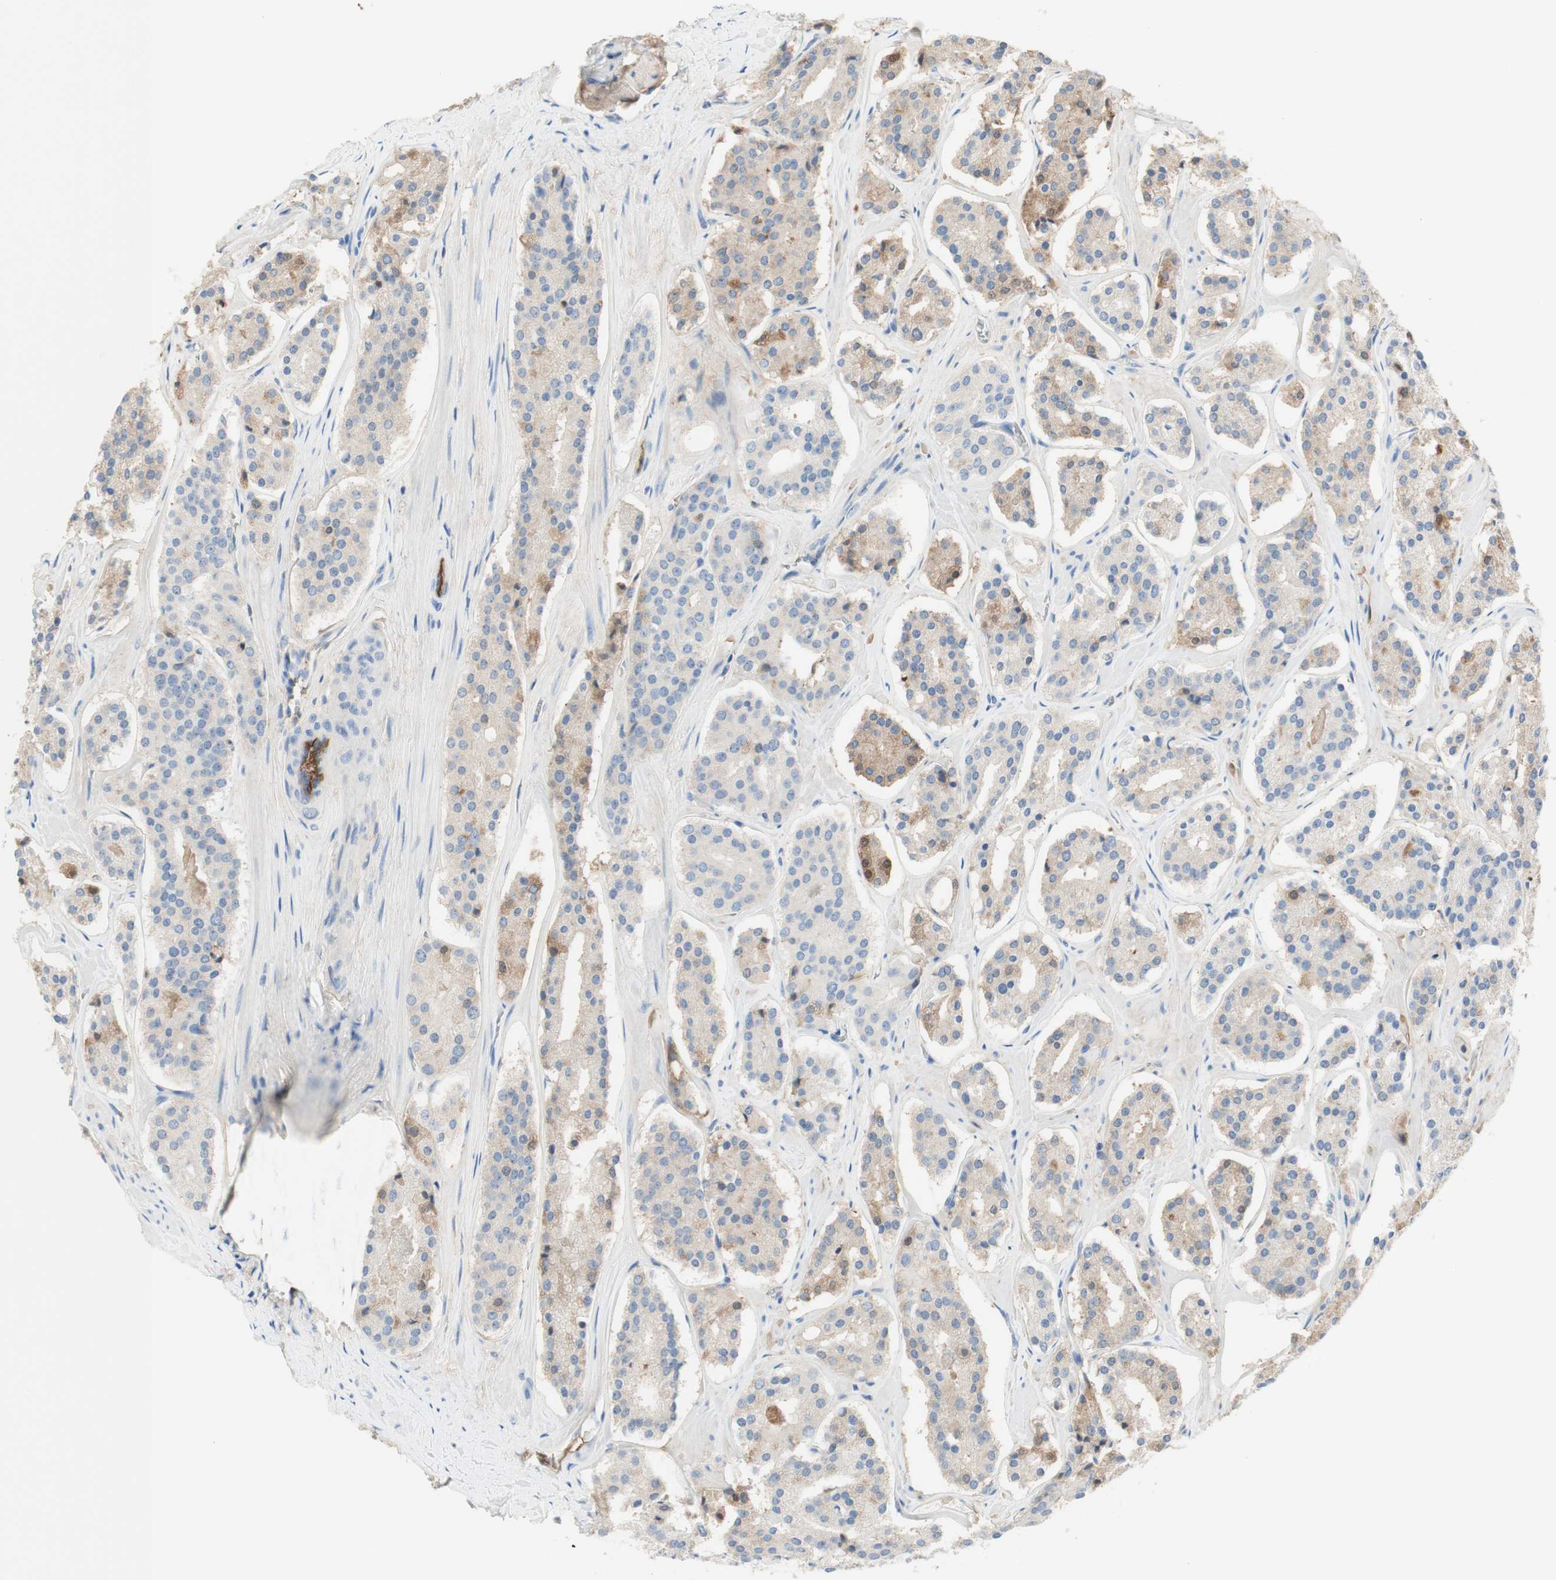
{"staining": {"intensity": "weak", "quantity": "<25%", "location": "cytoplasmic/membranous"}, "tissue": "prostate cancer", "cell_type": "Tumor cells", "image_type": "cancer", "snomed": [{"axis": "morphology", "description": "Adenocarcinoma, High grade"}, {"axis": "topography", "description": "Prostate"}], "caption": "Micrograph shows no significant protein expression in tumor cells of adenocarcinoma (high-grade) (prostate).", "gene": "KNG1", "patient": {"sex": "male", "age": 60}}